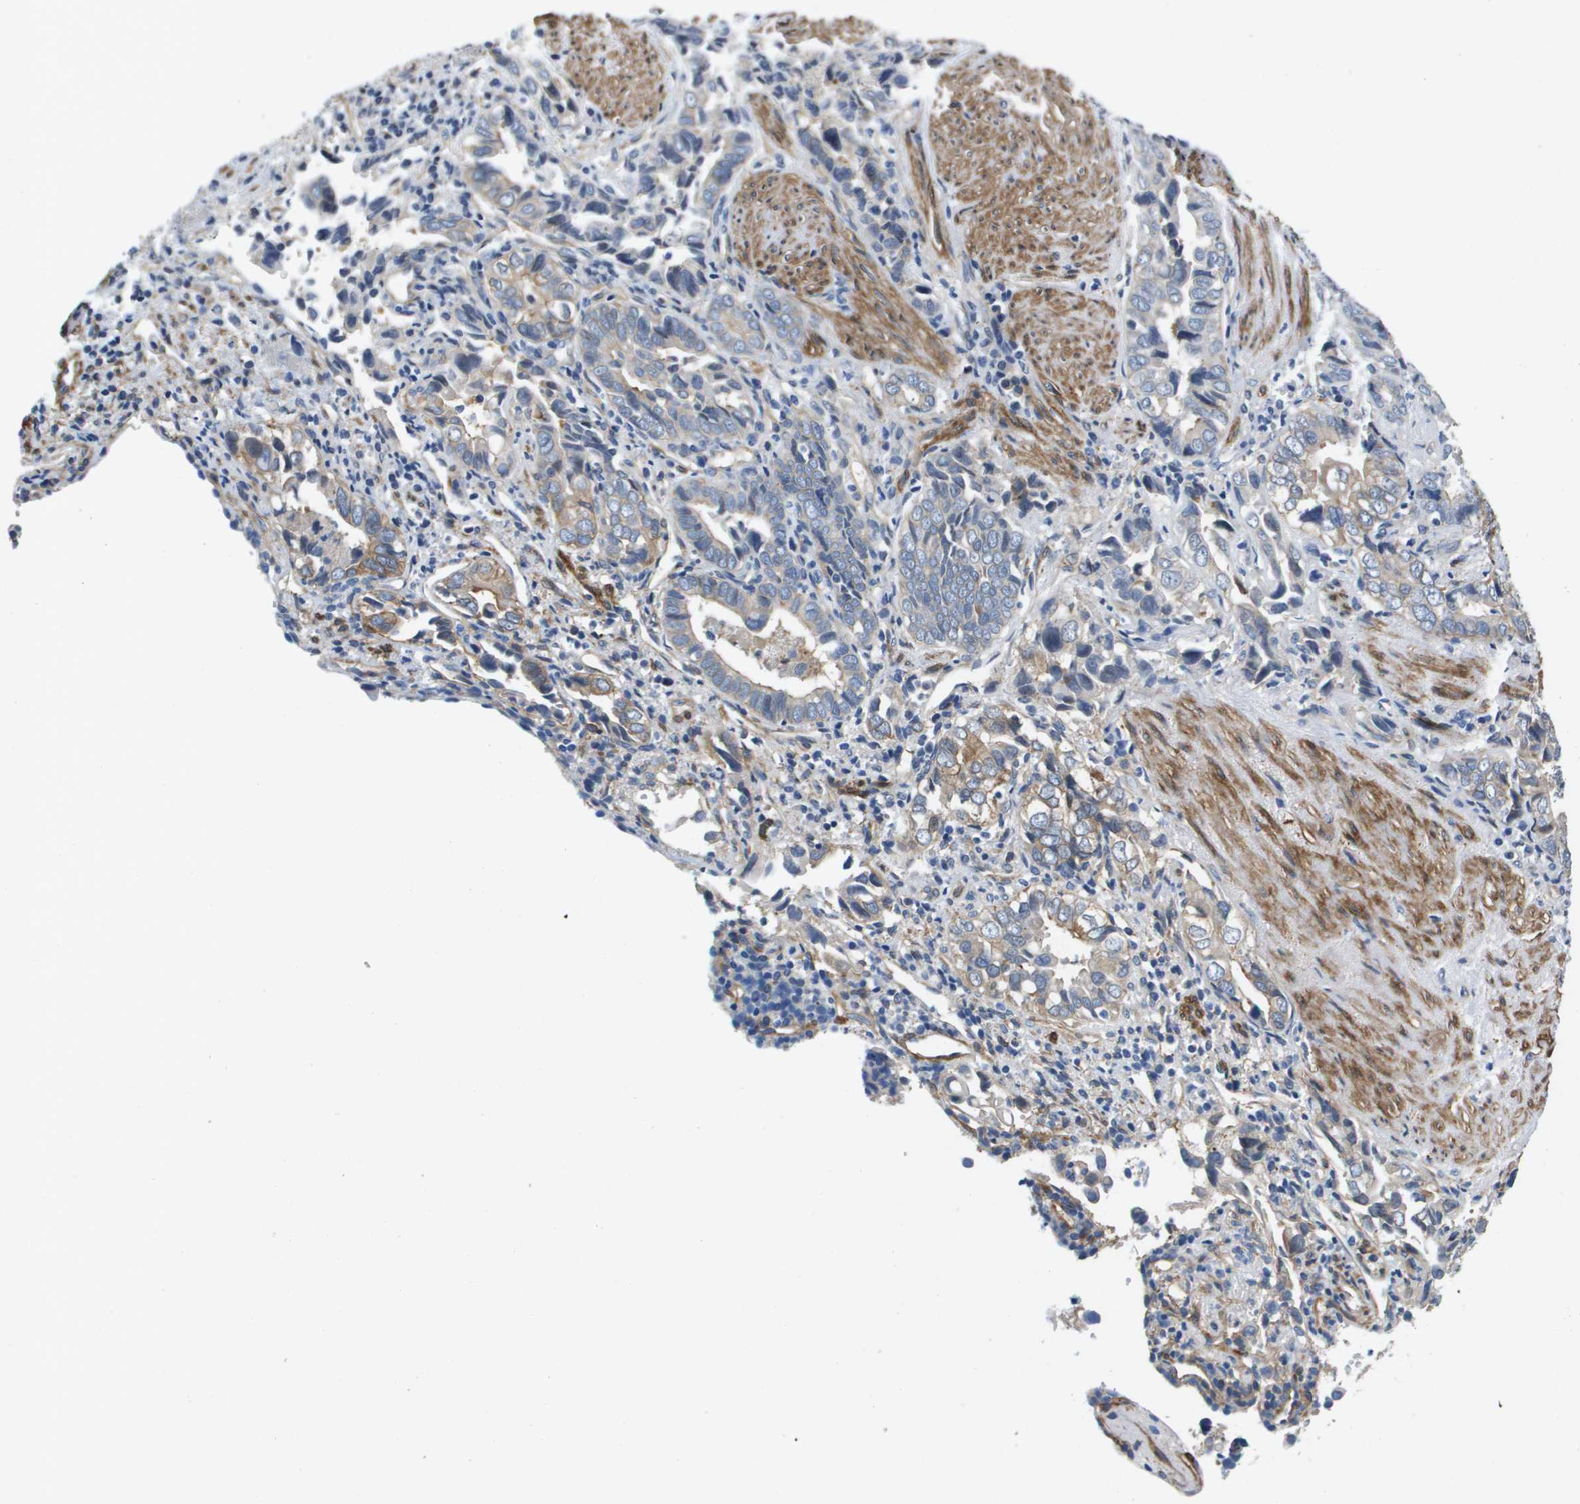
{"staining": {"intensity": "weak", "quantity": "<25%", "location": "cytoplasmic/membranous"}, "tissue": "liver cancer", "cell_type": "Tumor cells", "image_type": "cancer", "snomed": [{"axis": "morphology", "description": "Cholangiocarcinoma"}, {"axis": "topography", "description": "Liver"}], "caption": "High power microscopy micrograph of an immunohistochemistry micrograph of cholangiocarcinoma (liver), revealing no significant positivity in tumor cells.", "gene": "LPP", "patient": {"sex": "female", "age": 79}}